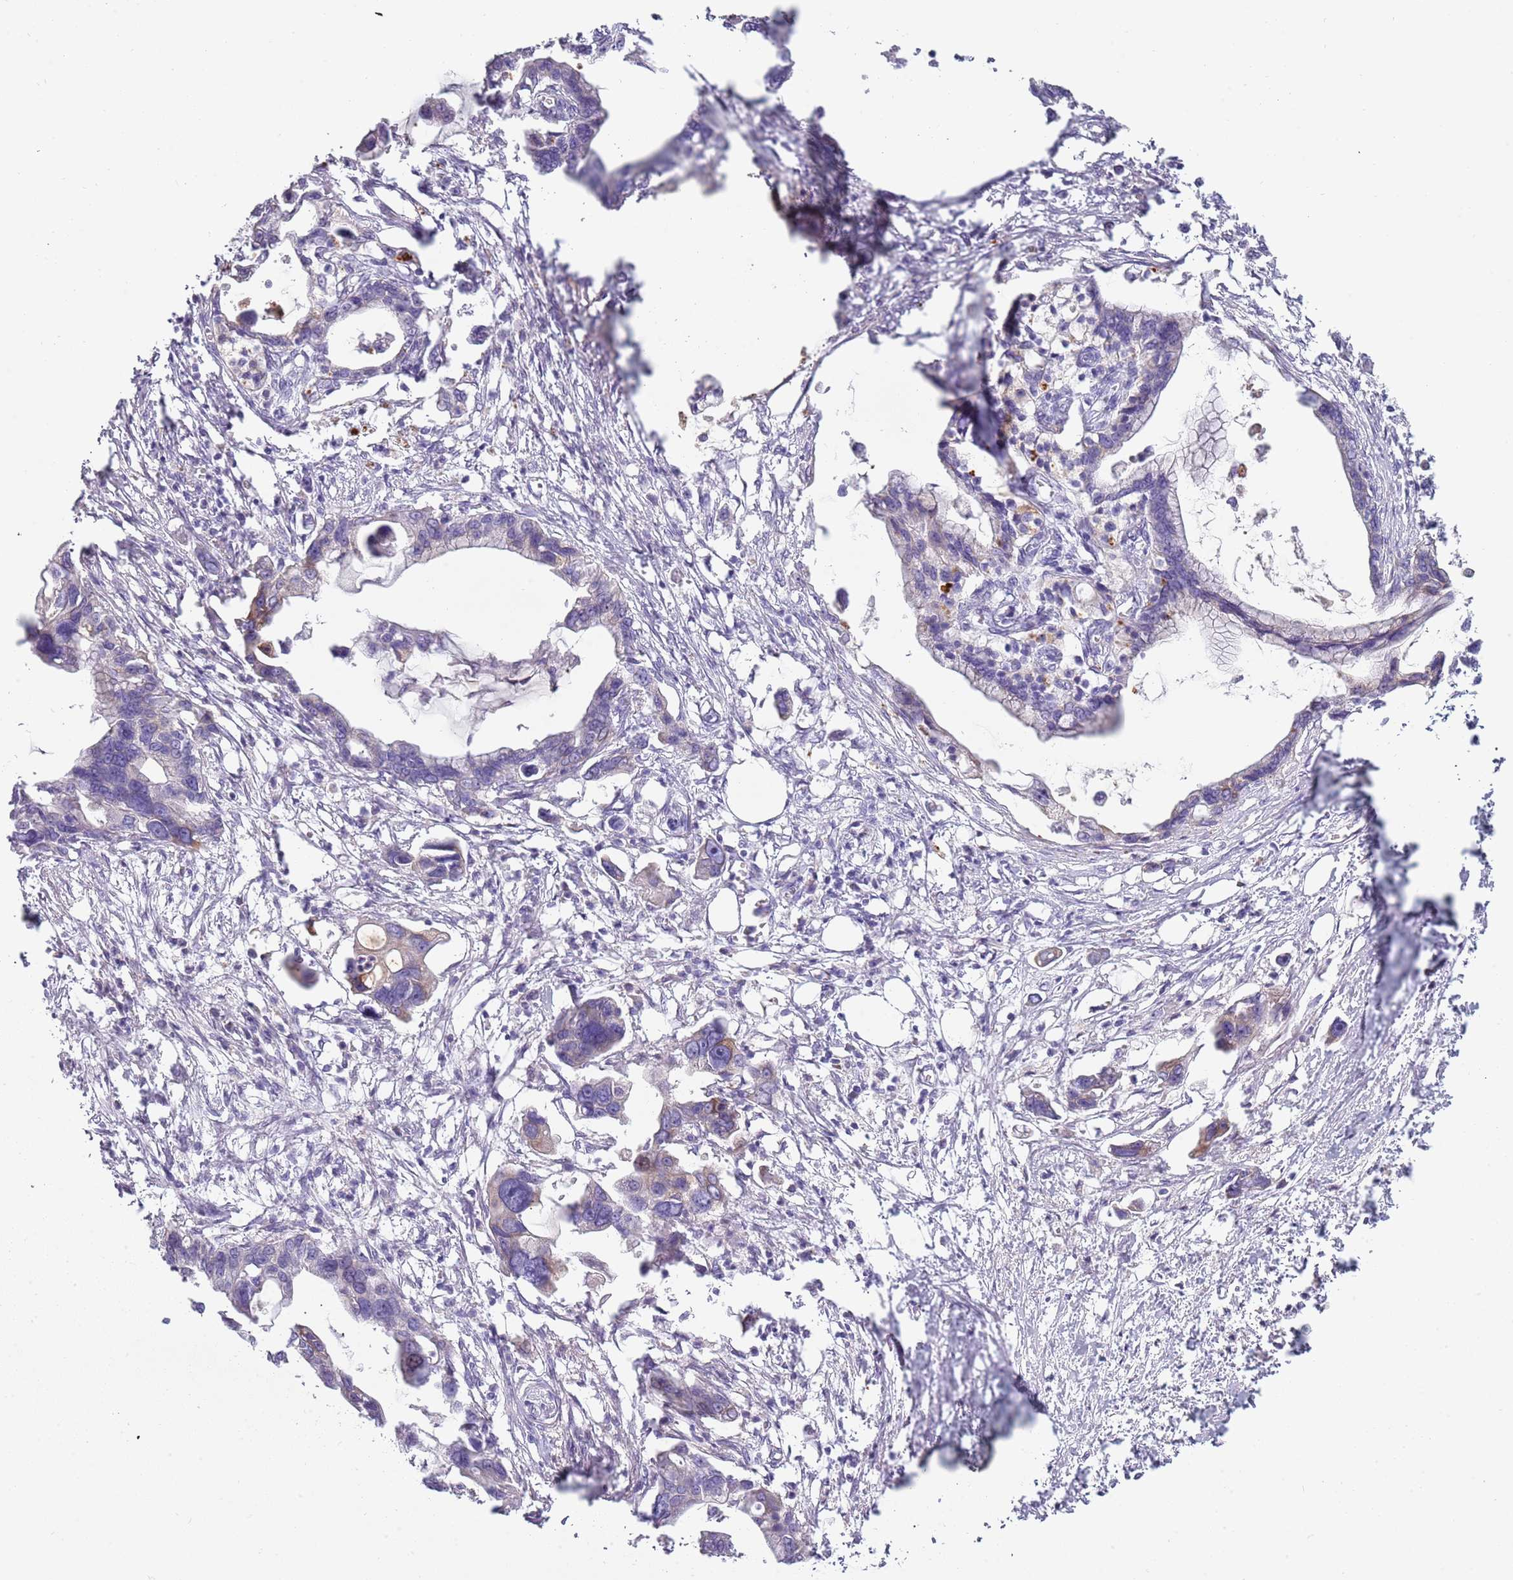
{"staining": {"intensity": "negative", "quantity": "none", "location": "none"}, "tissue": "pancreatic cancer", "cell_type": "Tumor cells", "image_type": "cancer", "snomed": [{"axis": "morphology", "description": "Adenocarcinoma, NOS"}, {"axis": "topography", "description": "Pancreas"}], "caption": "High power microscopy micrograph of an immunohistochemistry (IHC) histopathology image of adenocarcinoma (pancreatic), revealing no significant staining in tumor cells.", "gene": "TNFRSF6B", "patient": {"sex": "female", "age": 83}}